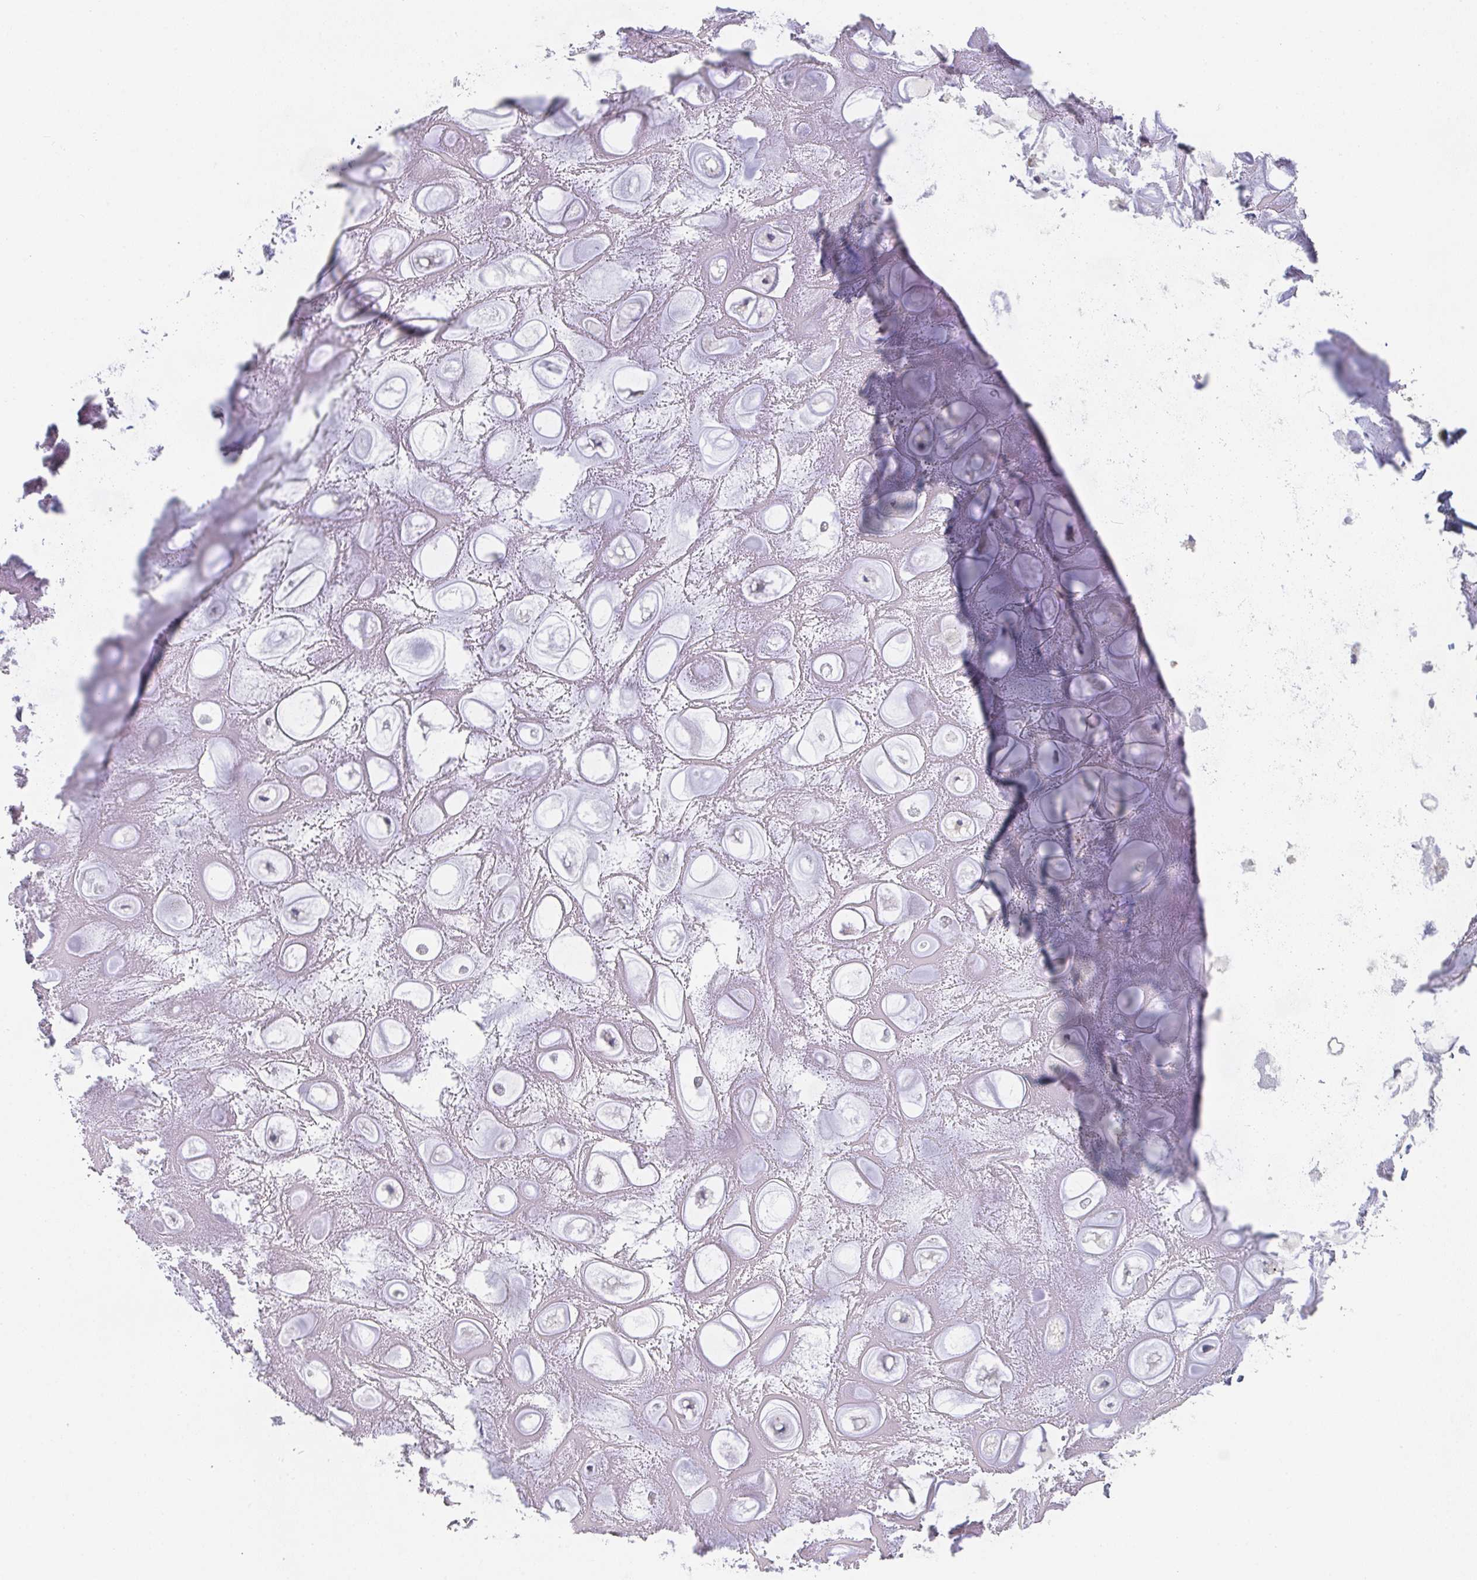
{"staining": {"intensity": "negative", "quantity": "none", "location": "none"}, "tissue": "soft tissue", "cell_type": "Chondrocytes", "image_type": "normal", "snomed": [{"axis": "morphology", "description": "Normal tissue, NOS"}, {"axis": "topography", "description": "Lymph node"}, {"axis": "topography", "description": "Cartilage tissue"}, {"axis": "topography", "description": "Nasopharynx"}], "caption": "Immunohistochemistry (IHC) image of benign soft tissue: human soft tissue stained with DAB shows no significant protein positivity in chondrocytes.", "gene": "CHMP5", "patient": {"sex": "male", "age": 63}}